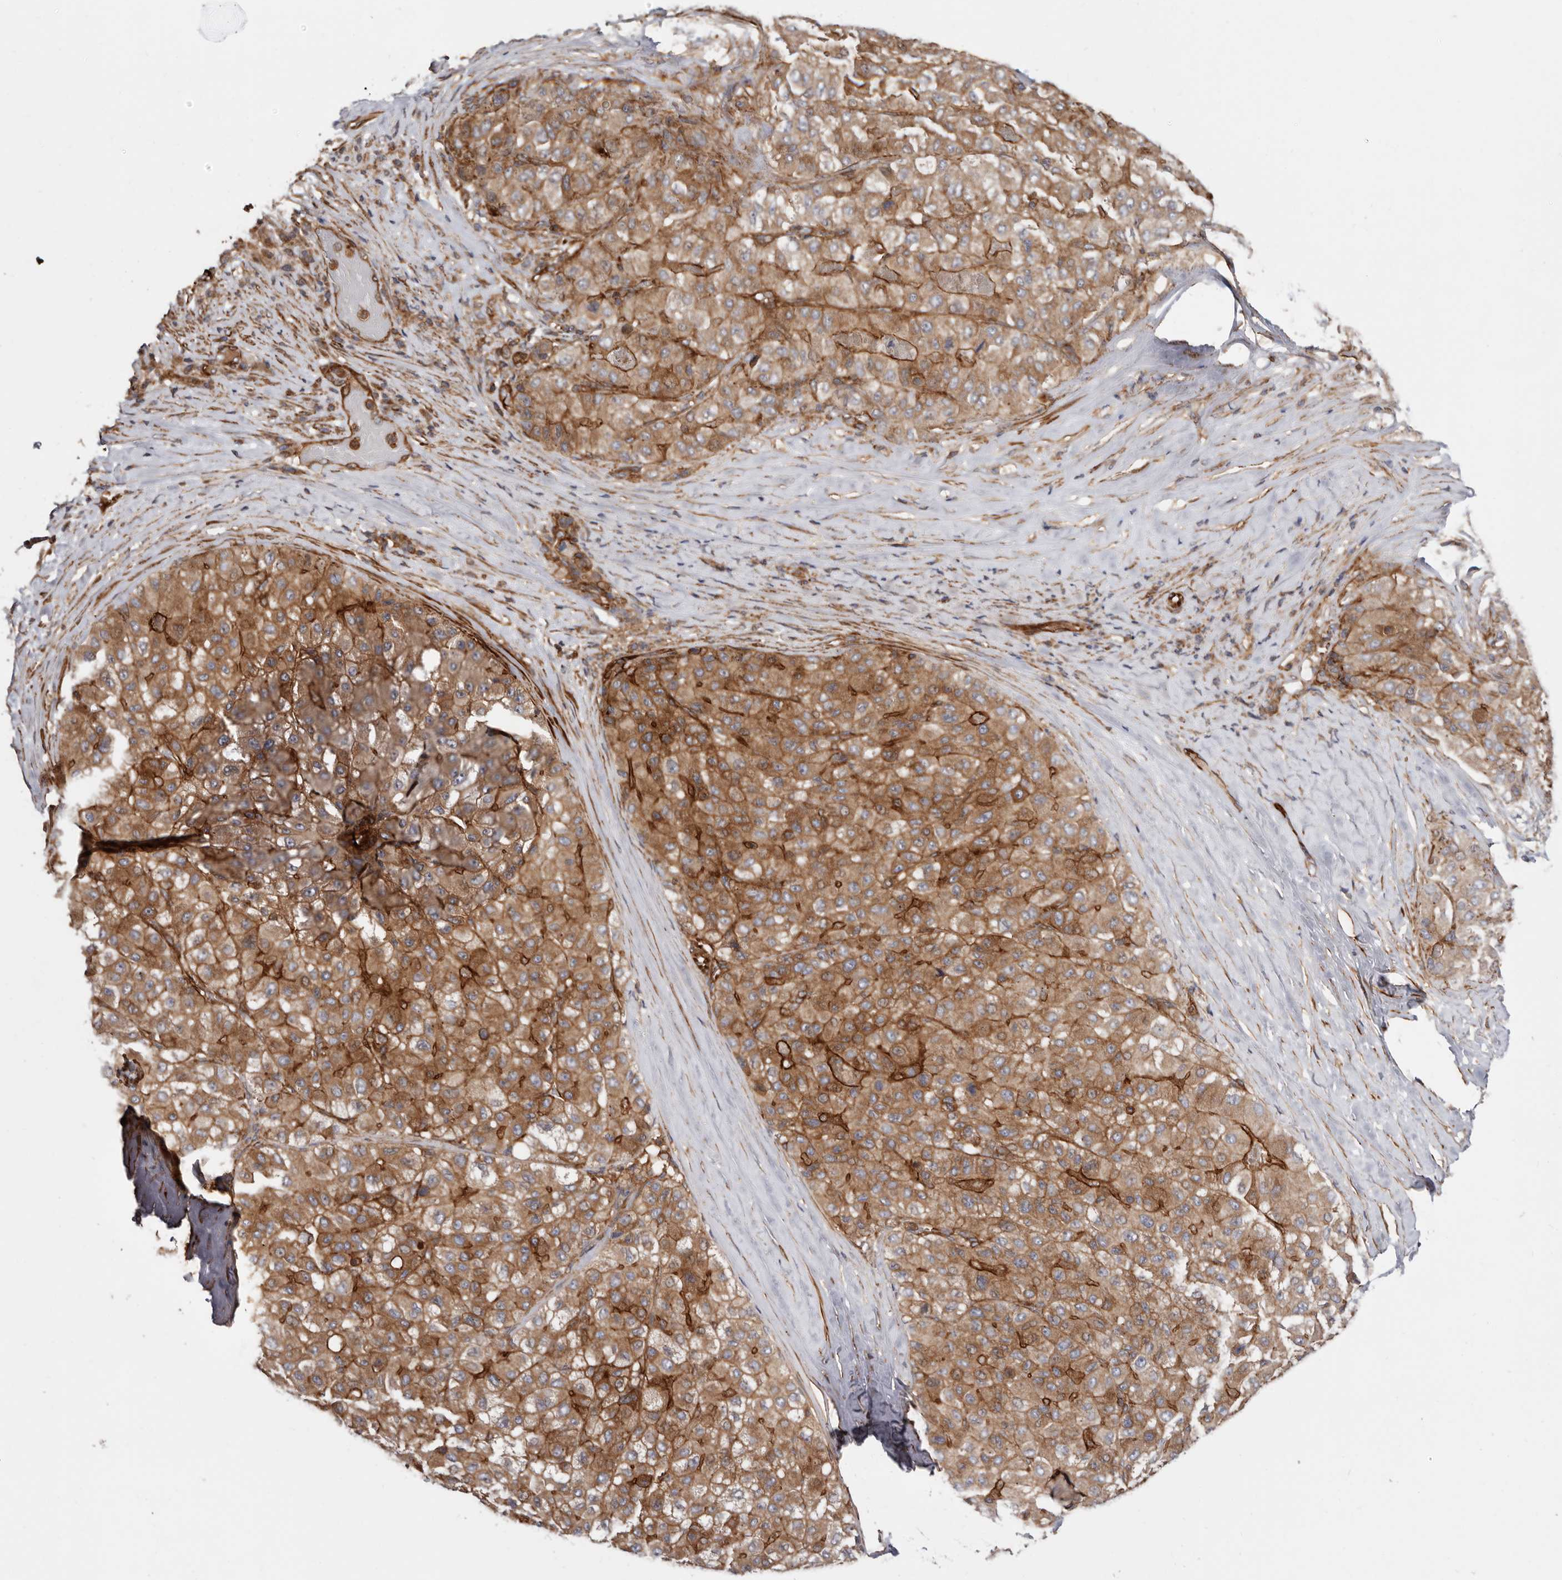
{"staining": {"intensity": "moderate", "quantity": ">75%", "location": "cytoplasmic/membranous"}, "tissue": "liver cancer", "cell_type": "Tumor cells", "image_type": "cancer", "snomed": [{"axis": "morphology", "description": "Carcinoma, Hepatocellular, NOS"}, {"axis": "topography", "description": "Liver"}], "caption": "Tumor cells display moderate cytoplasmic/membranous staining in approximately >75% of cells in liver cancer.", "gene": "TMC7", "patient": {"sex": "male", "age": 80}}